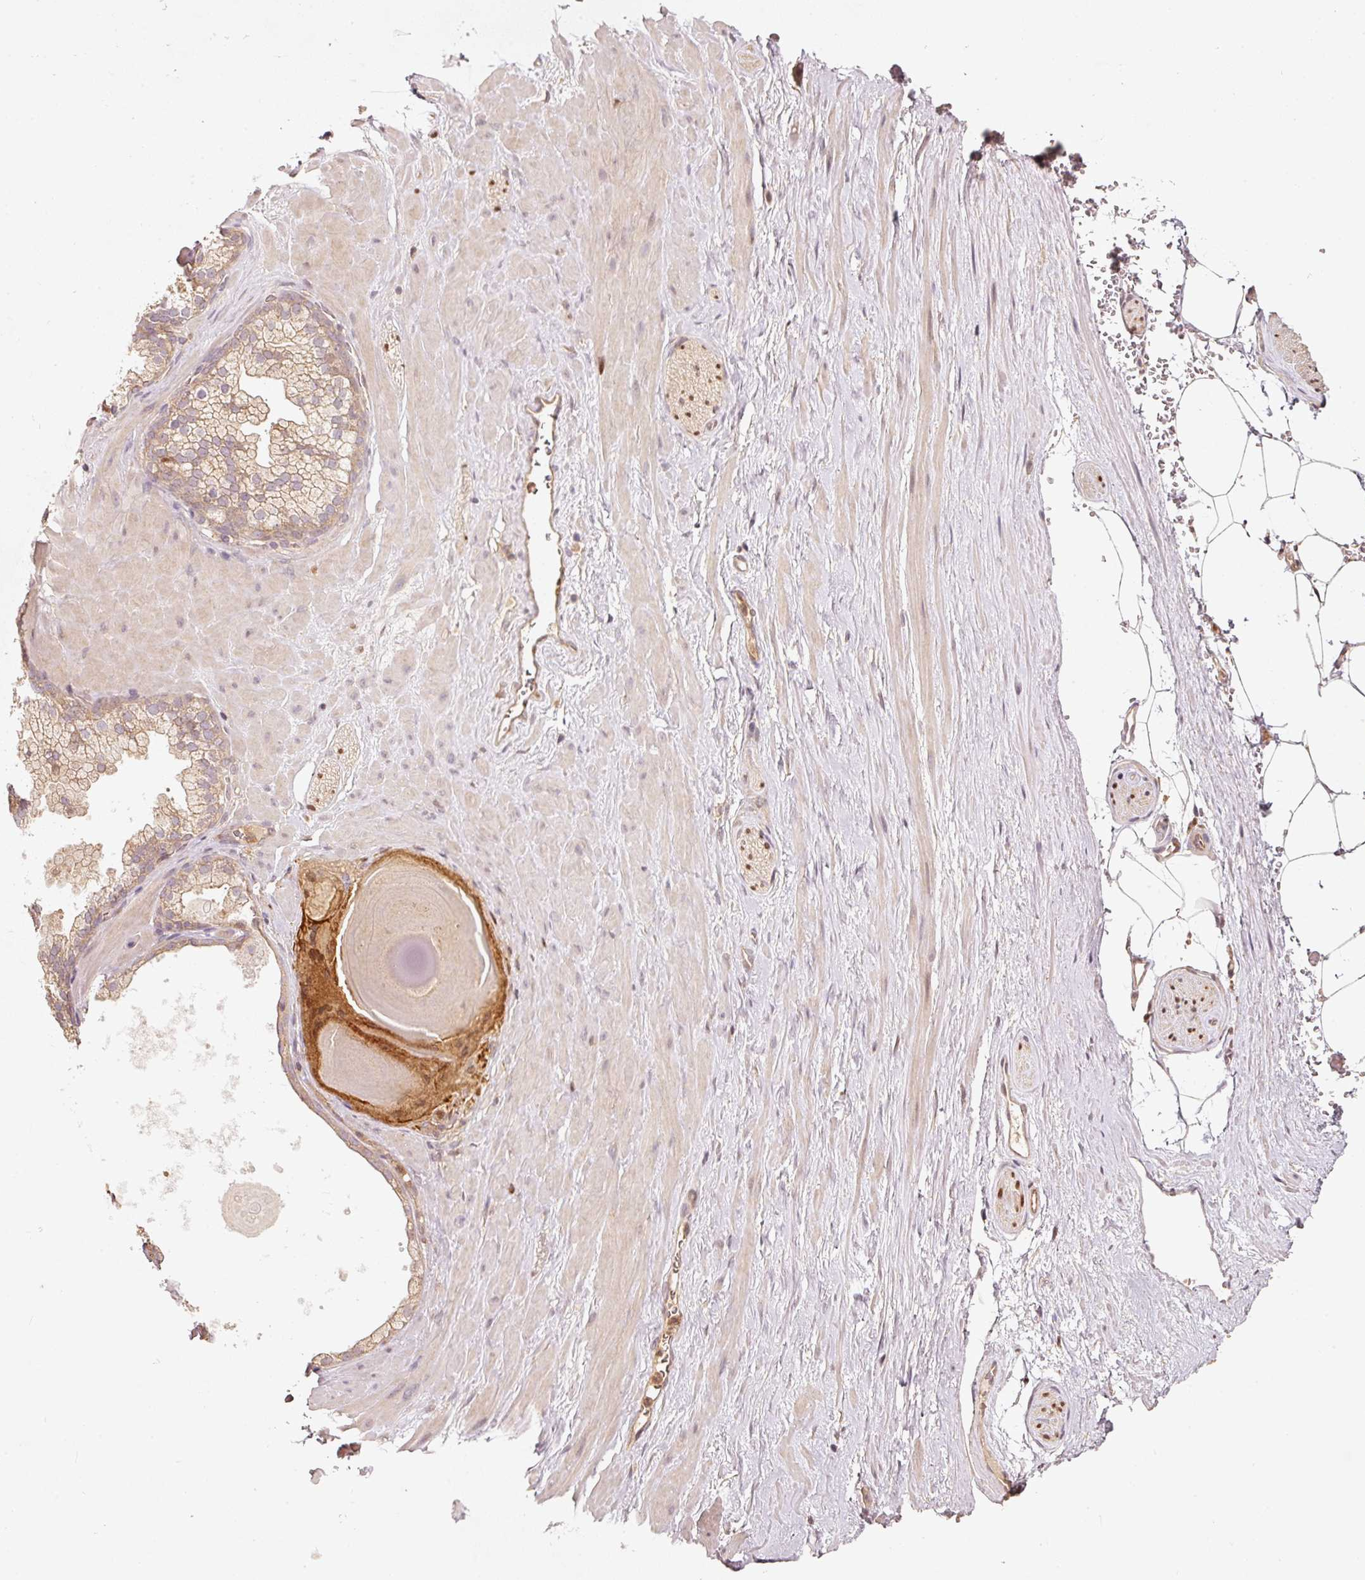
{"staining": {"intensity": "negative", "quantity": "none", "location": "none"}, "tissue": "adipose tissue", "cell_type": "Adipocytes", "image_type": "normal", "snomed": [{"axis": "morphology", "description": "Normal tissue, NOS"}, {"axis": "topography", "description": "Prostate"}, {"axis": "topography", "description": "Peripheral nerve tissue"}], "caption": "IHC image of normal adipose tissue stained for a protein (brown), which exhibits no staining in adipocytes.", "gene": "RRAS2", "patient": {"sex": "male", "age": 61}}